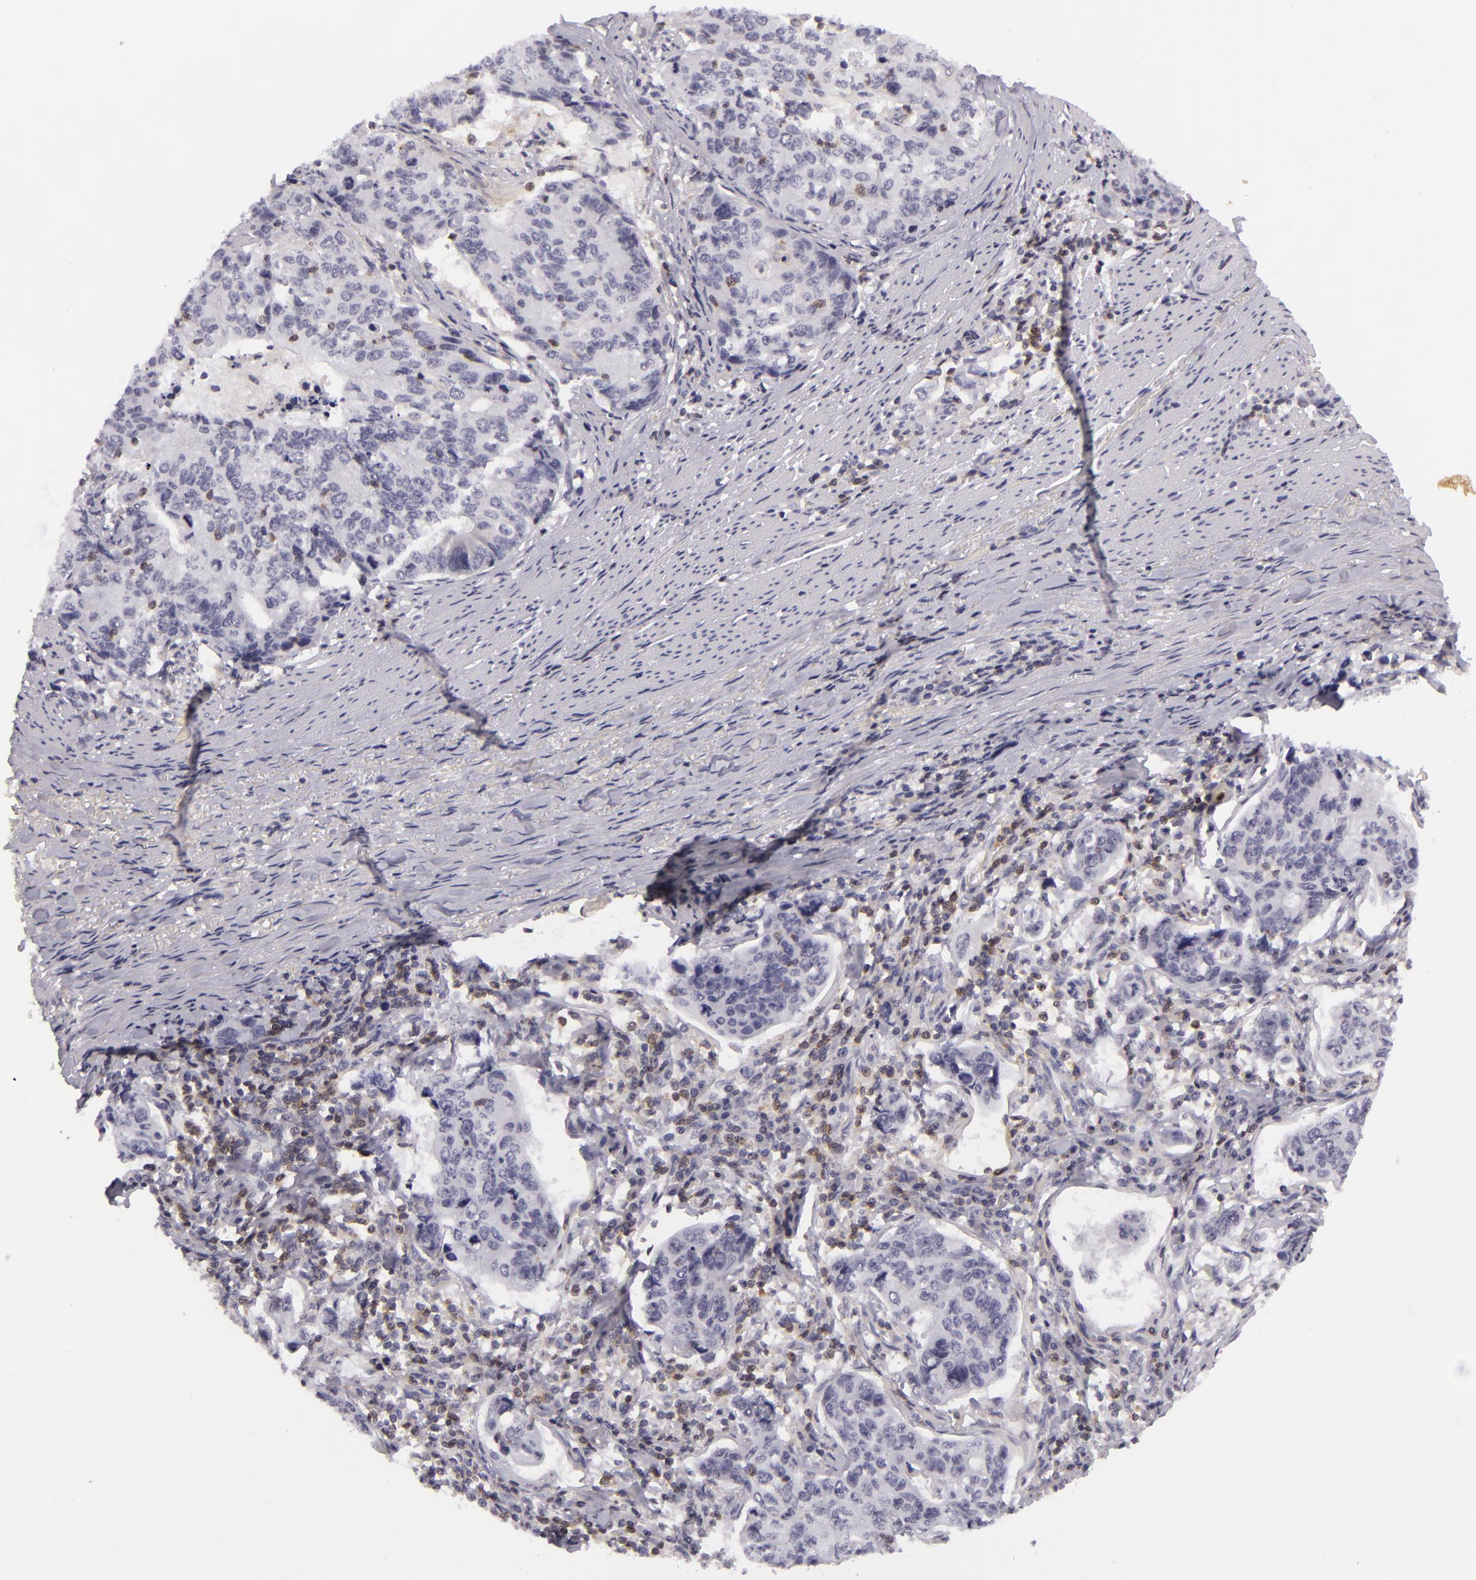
{"staining": {"intensity": "negative", "quantity": "none", "location": "none"}, "tissue": "stomach cancer", "cell_type": "Tumor cells", "image_type": "cancer", "snomed": [{"axis": "morphology", "description": "Adenocarcinoma, NOS"}, {"axis": "topography", "description": "Esophagus"}, {"axis": "topography", "description": "Stomach"}], "caption": "Protein analysis of stomach cancer demonstrates no significant staining in tumor cells. (Brightfield microscopy of DAB IHC at high magnification).", "gene": "KCNAB2", "patient": {"sex": "male", "age": 74}}